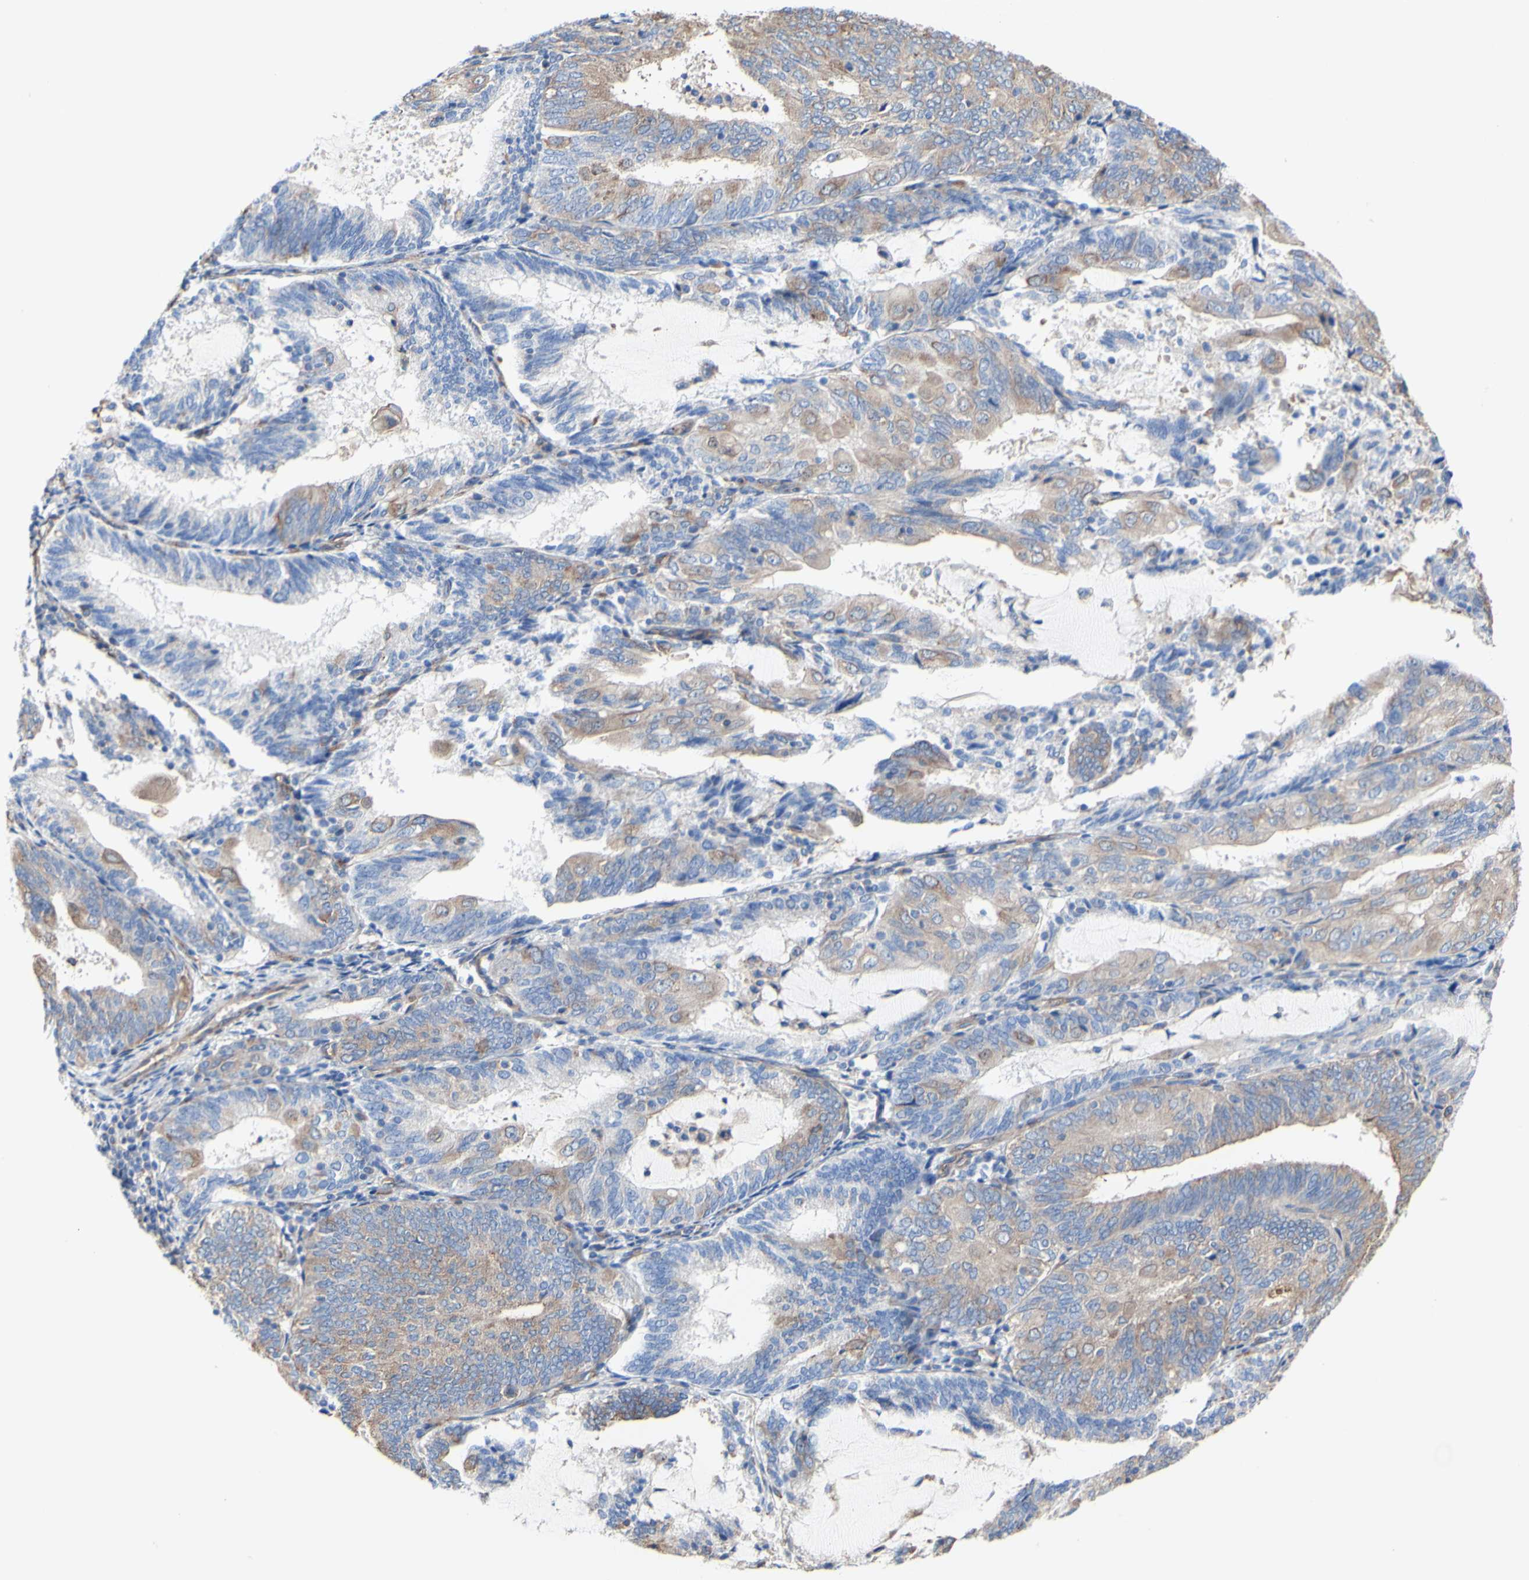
{"staining": {"intensity": "moderate", "quantity": ">75%", "location": "cytoplasmic/membranous"}, "tissue": "endometrial cancer", "cell_type": "Tumor cells", "image_type": "cancer", "snomed": [{"axis": "morphology", "description": "Adenocarcinoma, NOS"}, {"axis": "topography", "description": "Endometrium"}], "caption": "Human adenocarcinoma (endometrial) stained with a brown dye shows moderate cytoplasmic/membranous positive expression in about >75% of tumor cells.", "gene": "LRIG3", "patient": {"sex": "female", "age": 81}}